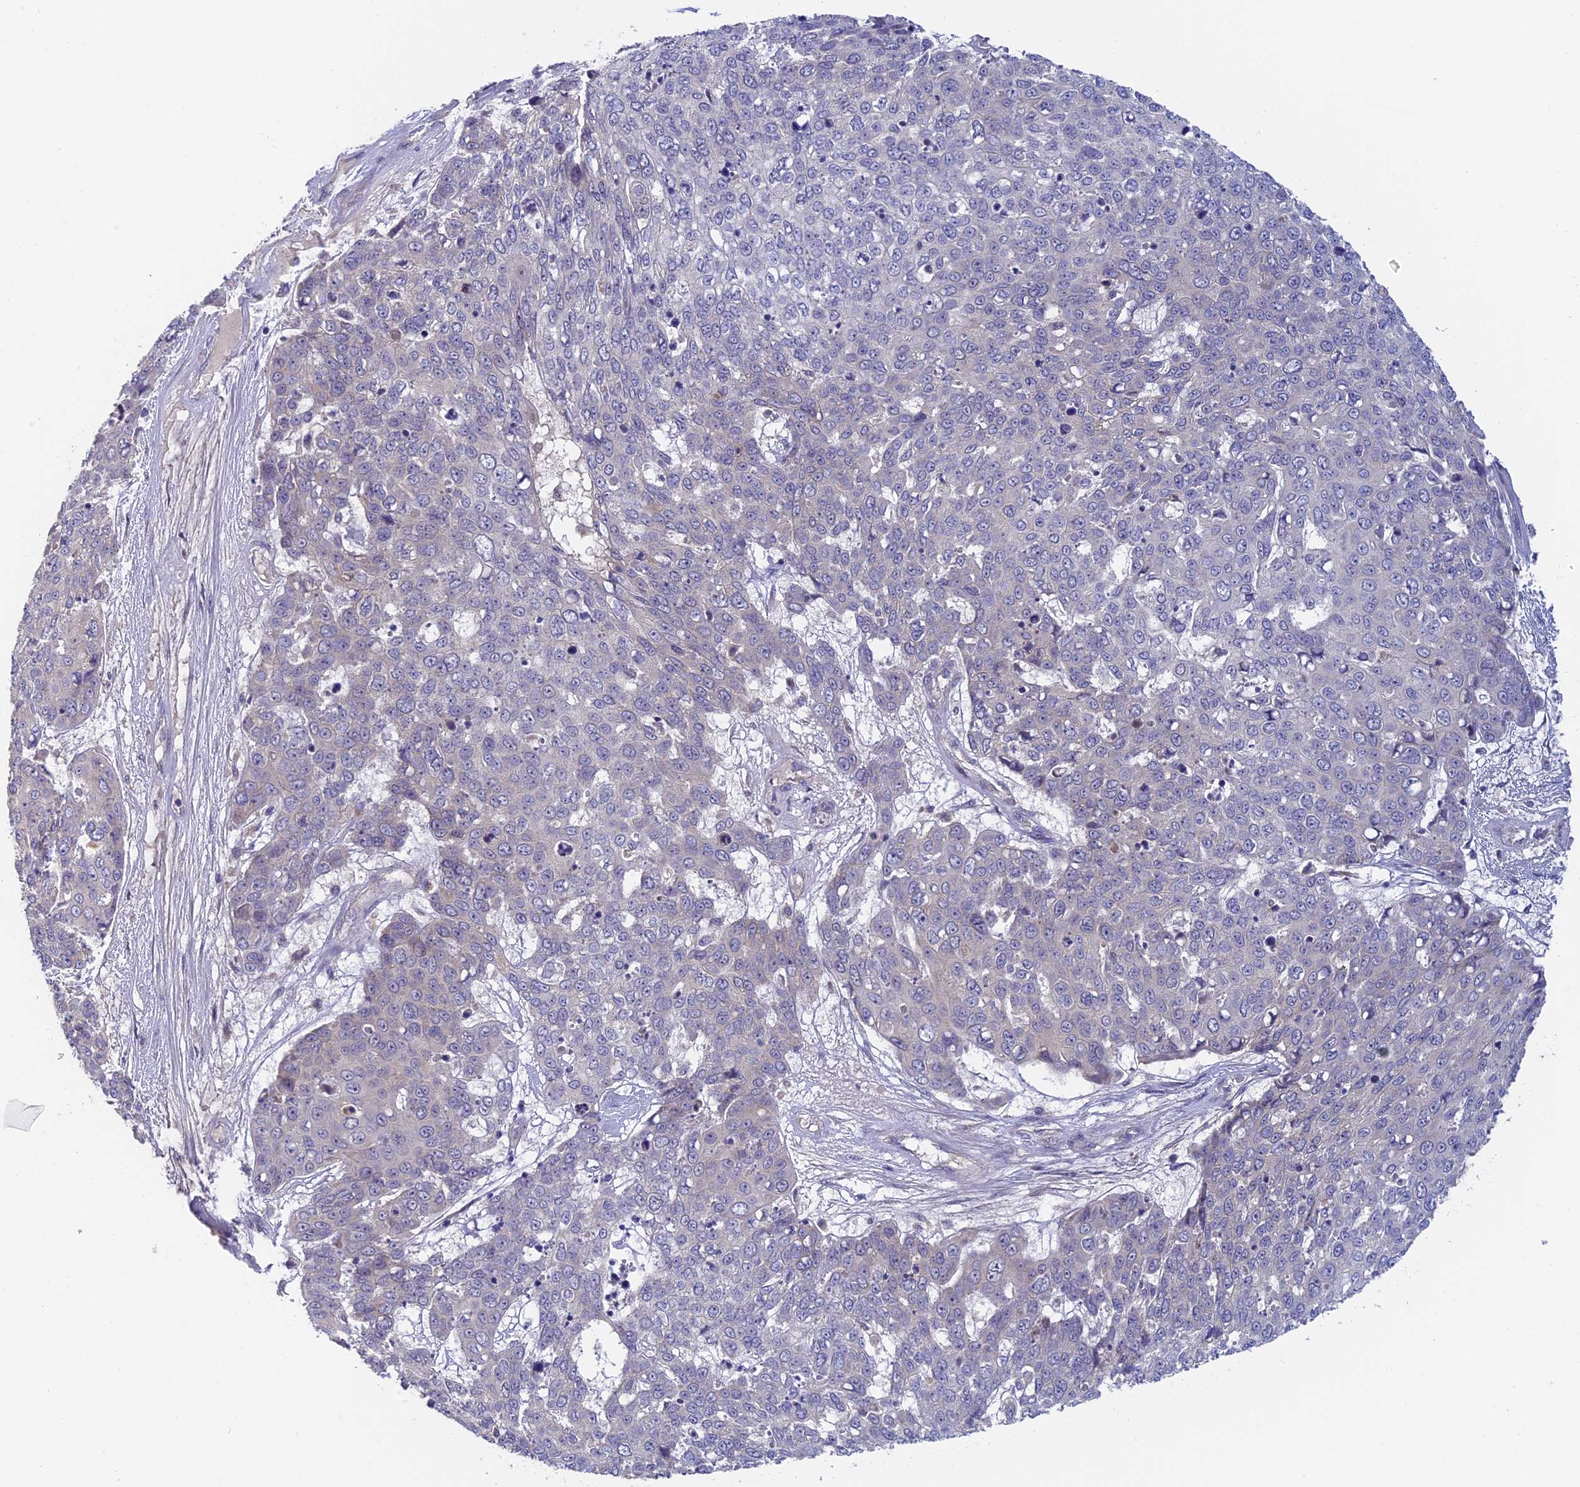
{"staining": {"intensity": "negative", "quantity": "none", "location": "none"}, "tissue": "skin cancer", "cell_type": "Tumor cells", "image_type": "cancer", "snomed": [{"axis": "morphology", "description": "Squamous cell carcinoma, NOS"}, {"axis": "topography", "description": "Skin"}], "caption": "Tumor cells are negative for protein expression in human squamous cell carcinoma (skin).", "gene": "TENT4B", "patient": {"sex": "male", "age": 71}}